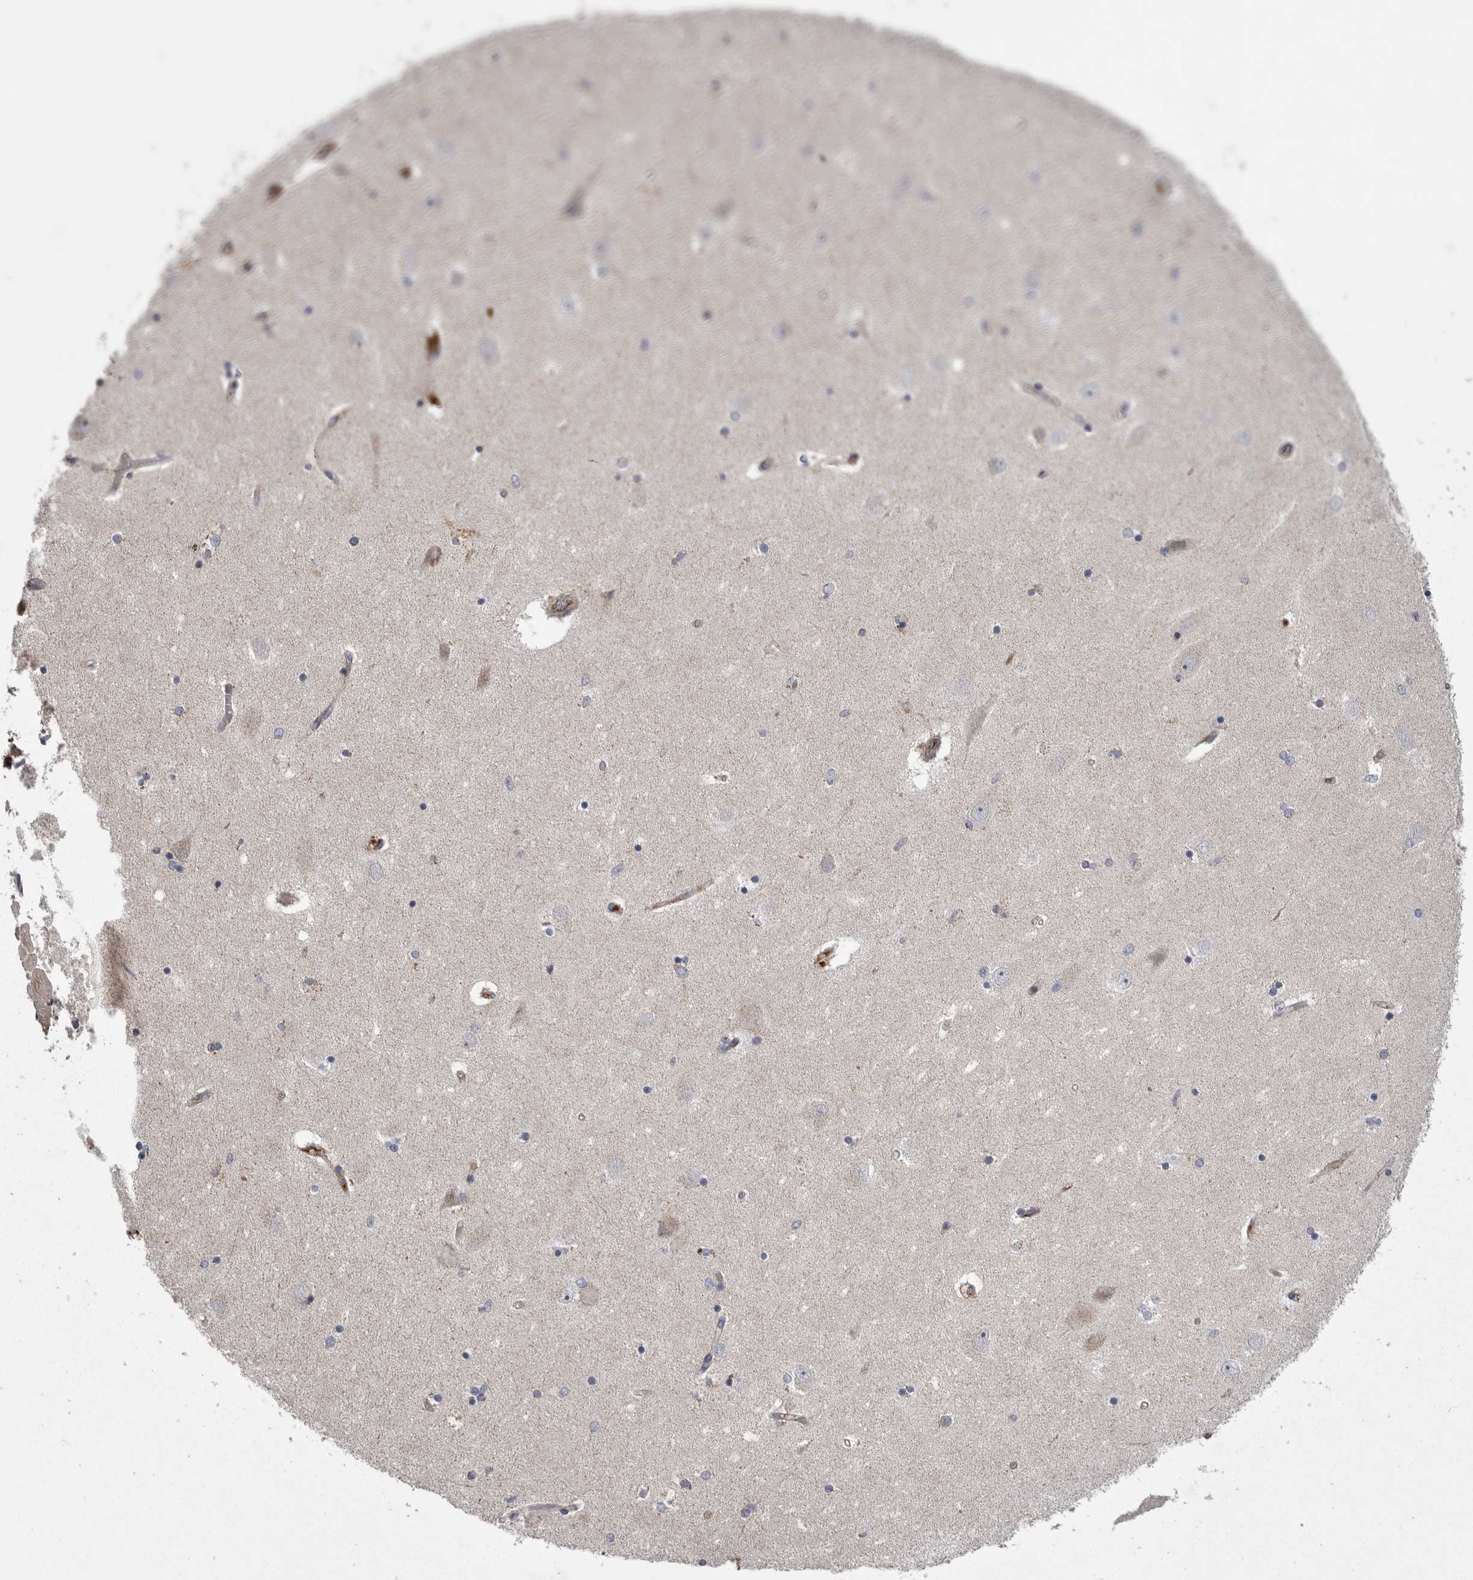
{"staining": {"intensity": "weak", "quantity": "<25%", "location": "cytoplasmic/membranous"}, "tissue": "hippocampus", "cell_type": "Glial cells", "image_type": "normal", "snomed": [{"axis": "morphology", "description": "Normal tissue, NOS"}, {"axis": "topography", "description": "Hippocampus"}], "caption": "Immunohistochemistry (IHC) micrograph of normal hippocampus: human hippocampus stained with DAB (3,3'-diaminobenzidine) exhibits no significant protein positivity in glial cells. Nuclei are stained in blue.", "gene": "CRP", "patient": {"sex": "female", "age": 54}}